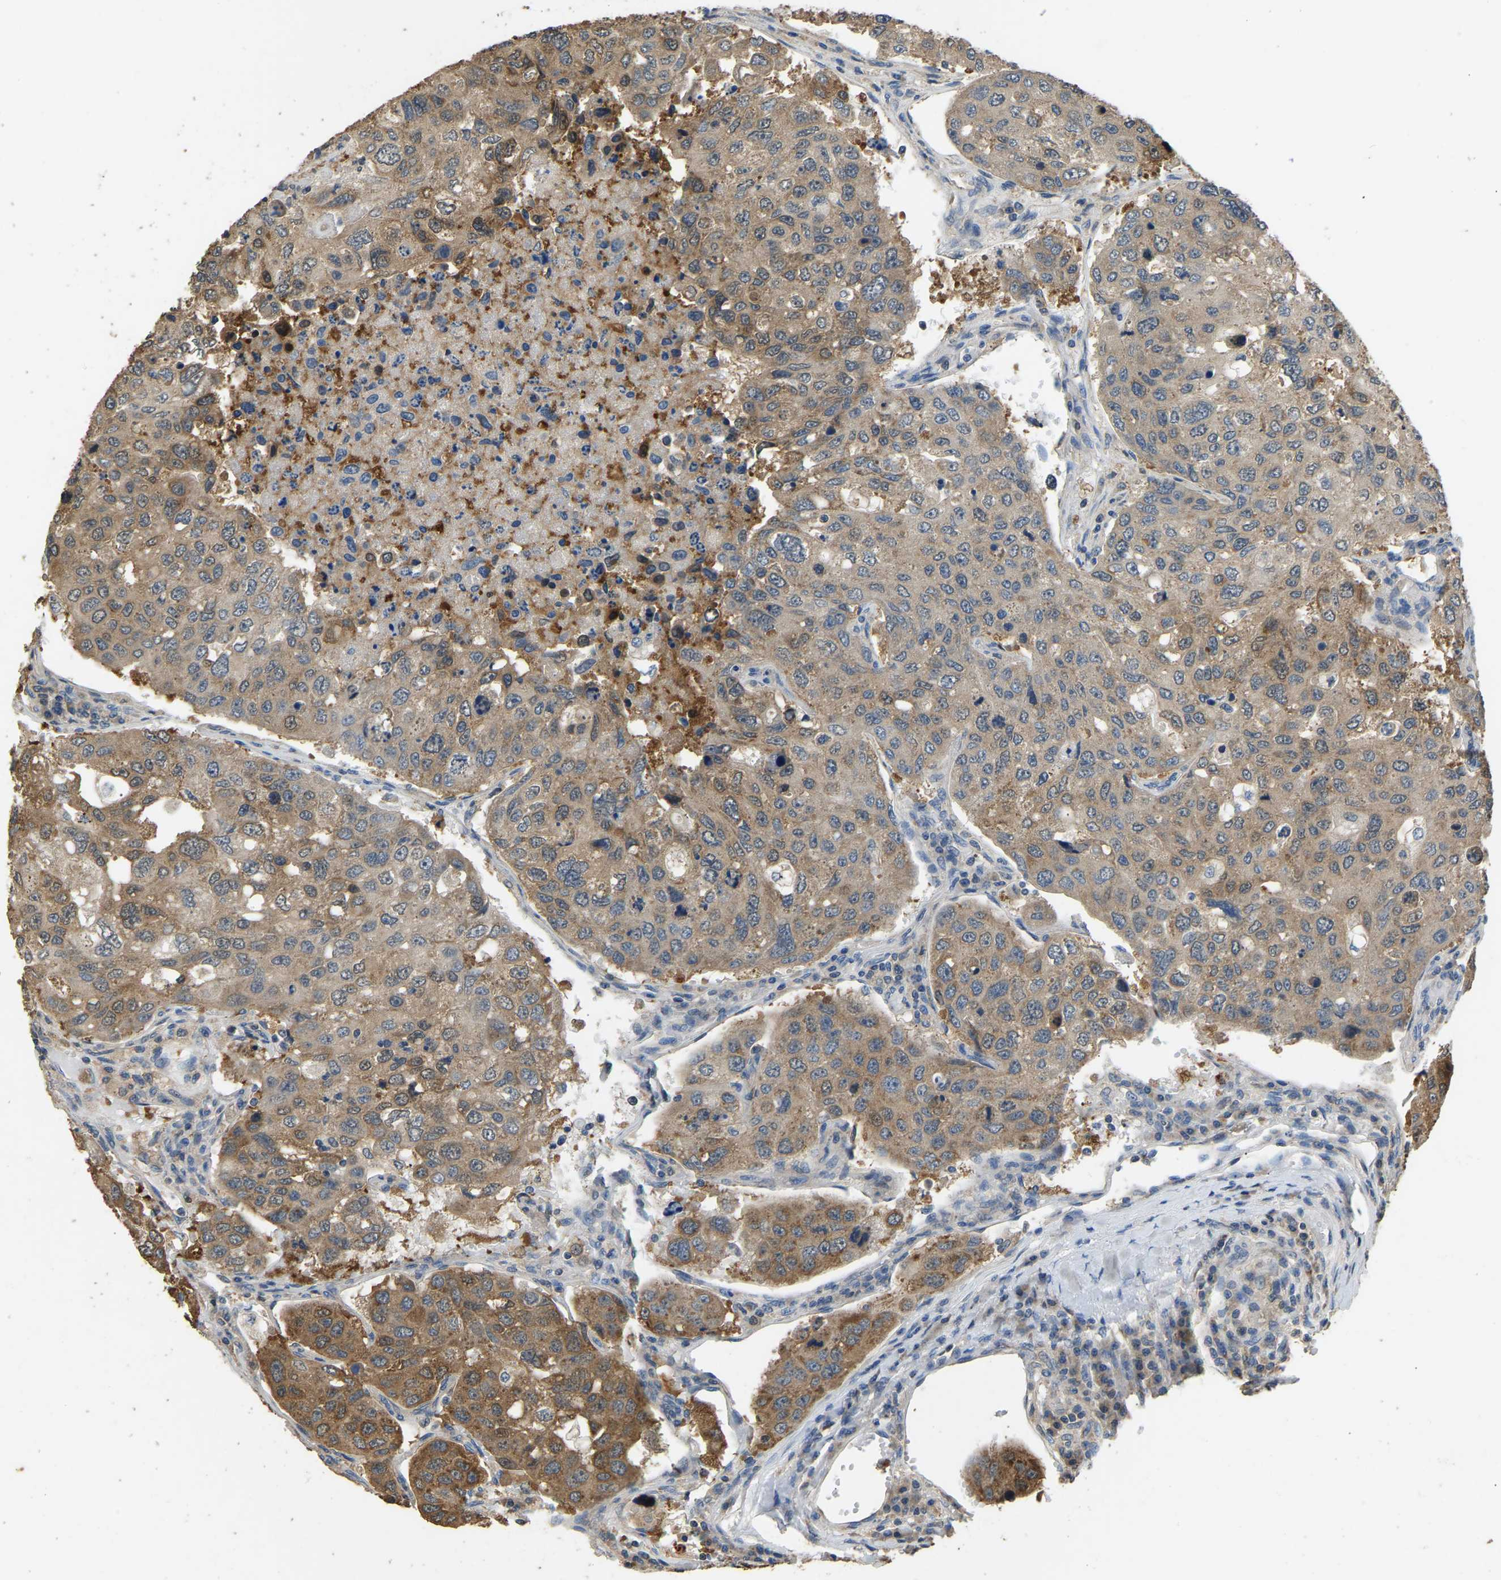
{"staining": {"intensity": "moderate", "quantity": ">75%", "location": "cytoplasmic/membranous"}, "tissue": "urothelial cancer", "cell_type": "Tumor cells", "image_type": "cancer", "snomed": [{"axis": "morphology", "description": "Urothelial carcinoma, High grade"}, {"axis": "topography", "description": "Lymph node"}, {"axis": "topography", "description": "Urinary bladder"}], "caption": "Moderate cytoplasmic/membranous expression is identified in about >75% of tumor cells in high-grade urothelial carcinoma.", "gene": "TUFM", "patient": {"sex": "male", "age": 51}}